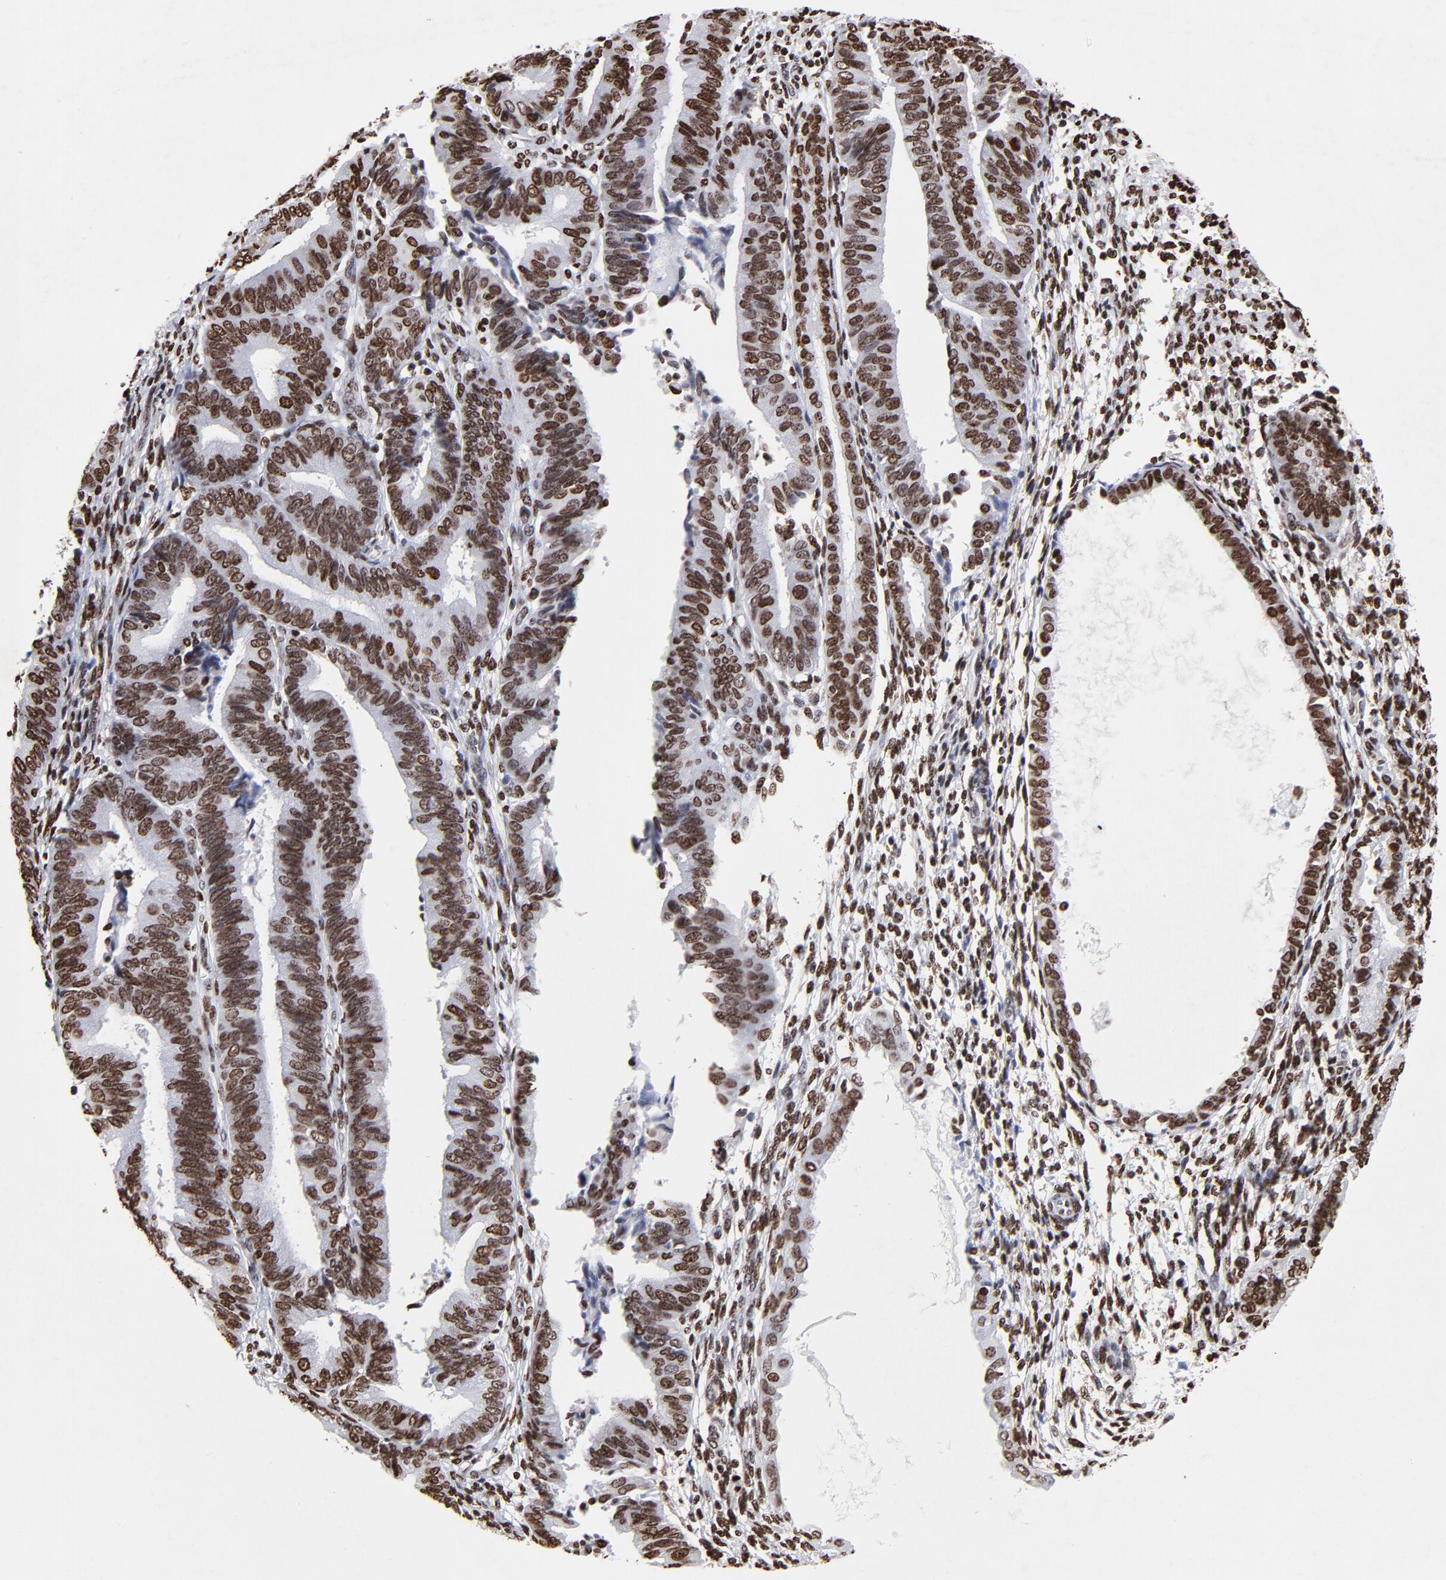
{"staining": {"intensity": "strong", "quantity": ">75%", "location": "nuclear"}, "tissue": "endometrial cancer", "cell_type": "Tumor cells", "image_type": "cancer", "snomed": [{"axis": "morphology", "description": "Adenocarcinoma, NOS"}, {"axis": "topography", "description": "Endometrium"}], "caption": "Endometrial cancer stained for a protein (brown) displays strong nuclear positive staining in approximately >75% of tumor cells.", "gene": "FBH1", "patient": {"sex": "female", "age": 63}}